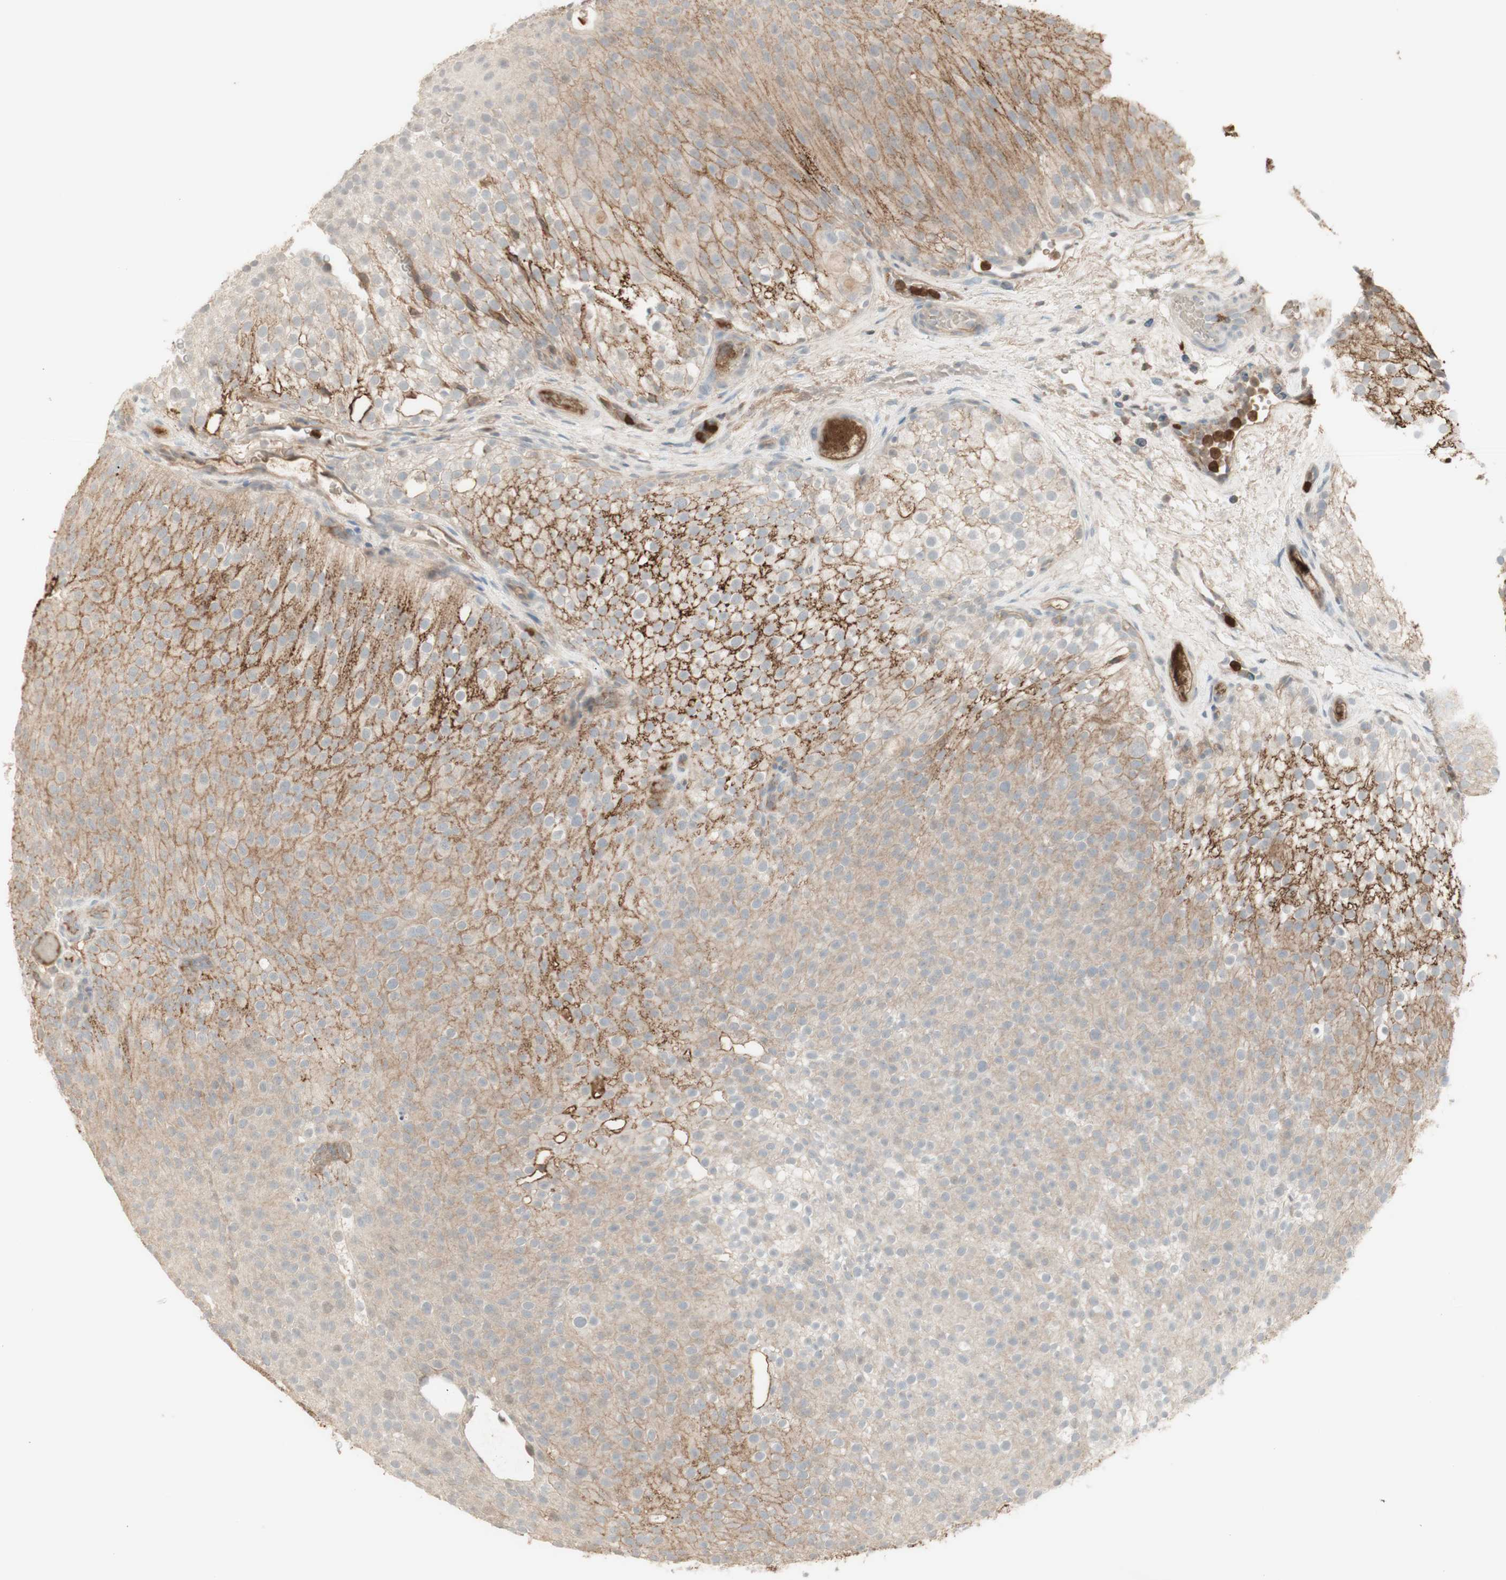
{"staining": {"intensity": "moderate", "quantity": "25%-75%", "location": "cytoplasmic/membranous"}, "tissue": "urothelial cancer", "cell_type": "Tumor cells", "image_type": "cancer", "snomed": [{"axis": "morphology", "description": "Urothelial carcinoma, Low grade"}, {"axis": "topography", "description": "Urinary bladder"}], "caption": "A high-resolution image shows immunohistochemistry staining of urothelial carcinoma (low-grade), which exhibits moderate cytoplasmic/membranous positivity in approximately 25%-75% of tumor cells. The staining is performed using DAB (3,3'-diaminobenzidine) brown chromogen to label protein expression. The nuclei are counter-stained blue using hematoxylin.", "gene": "NID1", "patient": {"sex": "male", "age": 78}}